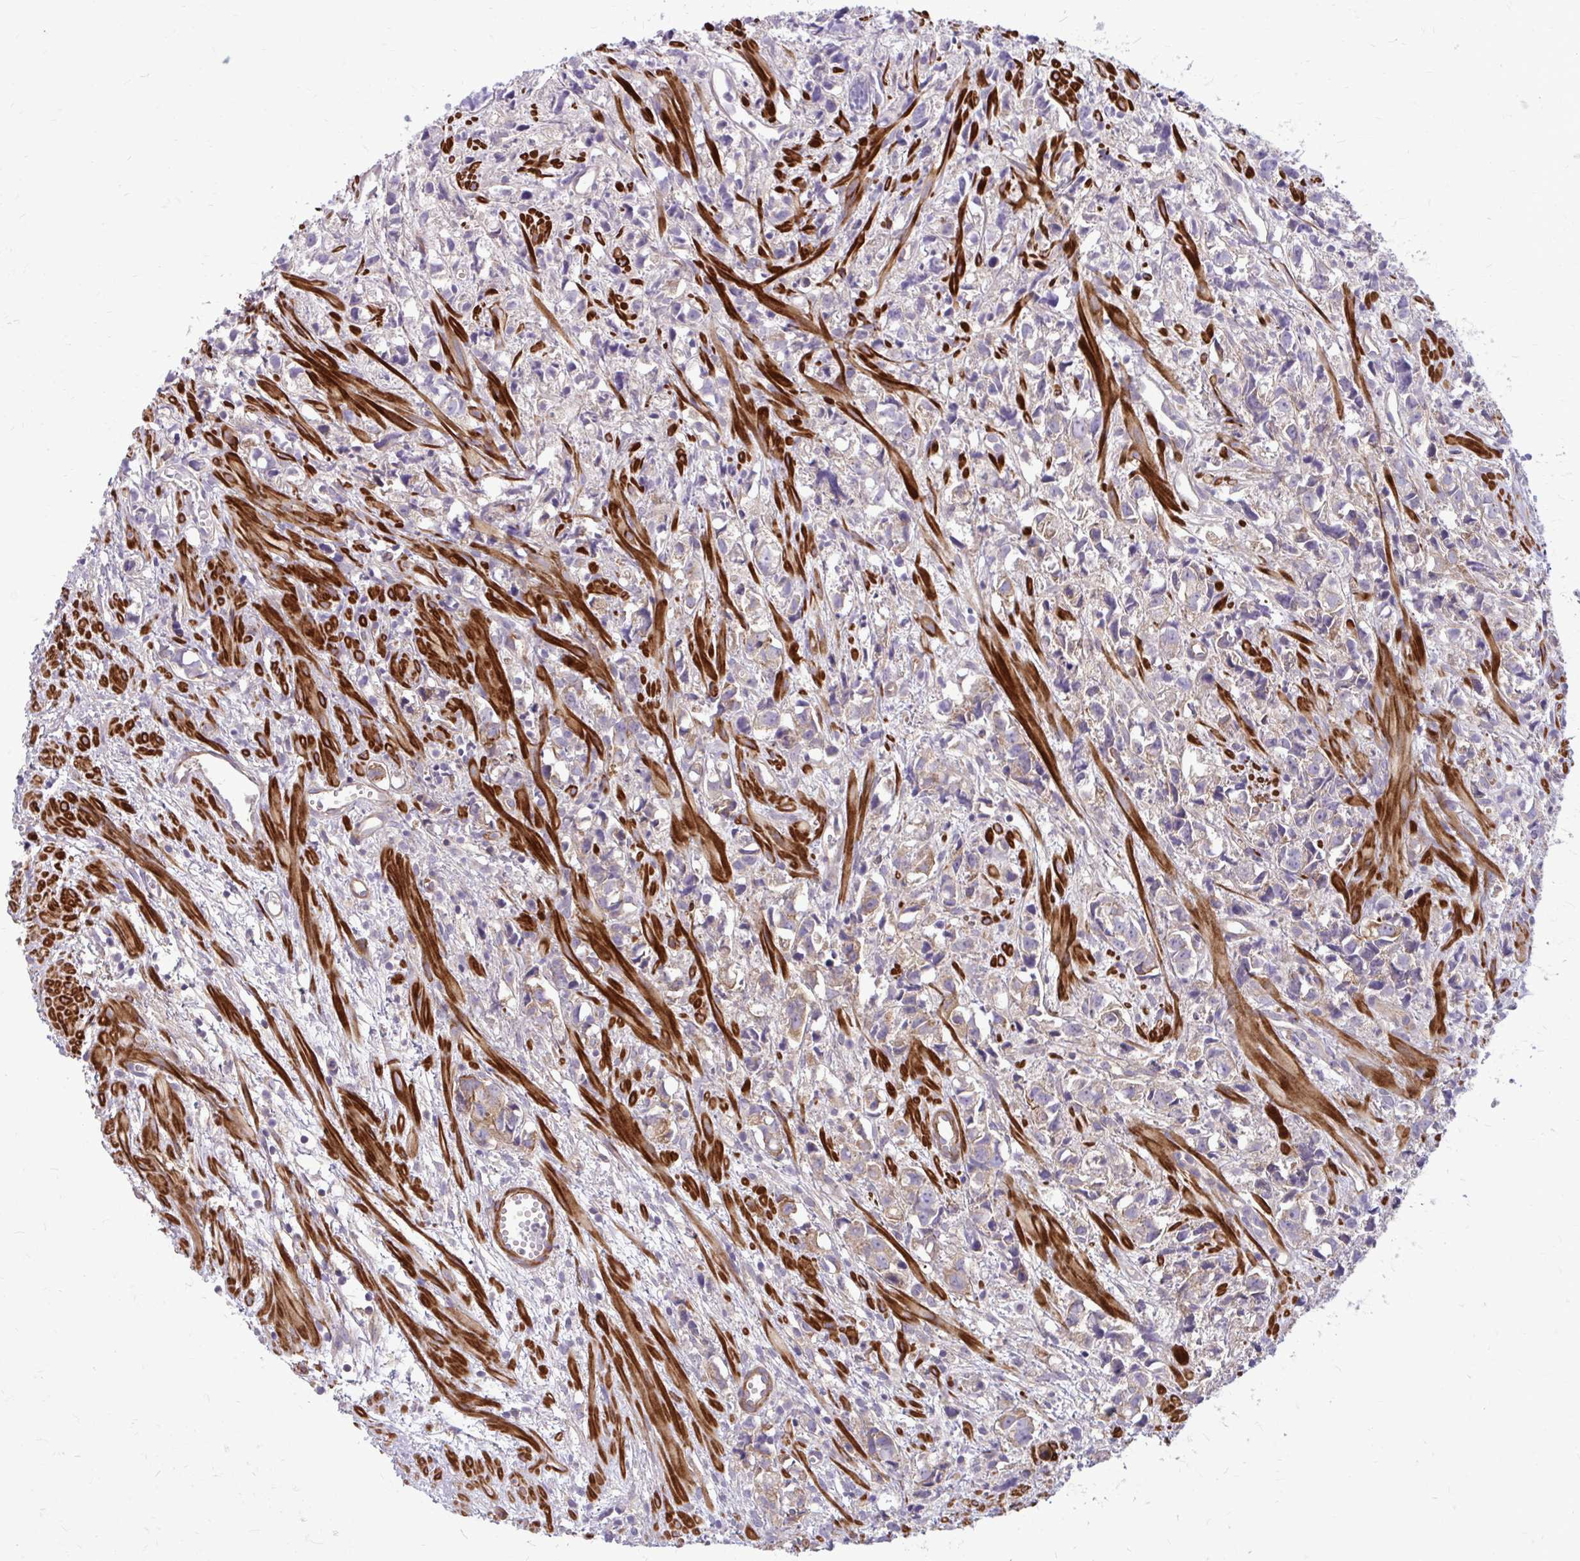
{"staining": {"intensity": "weak", "quantity": "<25%", "location": "cytoplasmic/membranous"}, "tissue": "prostate cancer", "cell_type": "Tumor cells", "image_type": "cancer", "snomed": [{"axis": "morphology", "description": "Adenocarcinoma, High grade"}, {"axis": "topography", "description": "Prostate"}], "caption": "High magnification brightfield microscopy of prostate high-grade adenocarcinoma stained with DAB (3,3'-diaminobenzidine) (brown) and counterstained with hematoxylin (blue): tumor cells show no significant positivity. (DAB IHC, high magnification).", "gene": "FAP", "patient": {"sex": "male", "age": 58}}